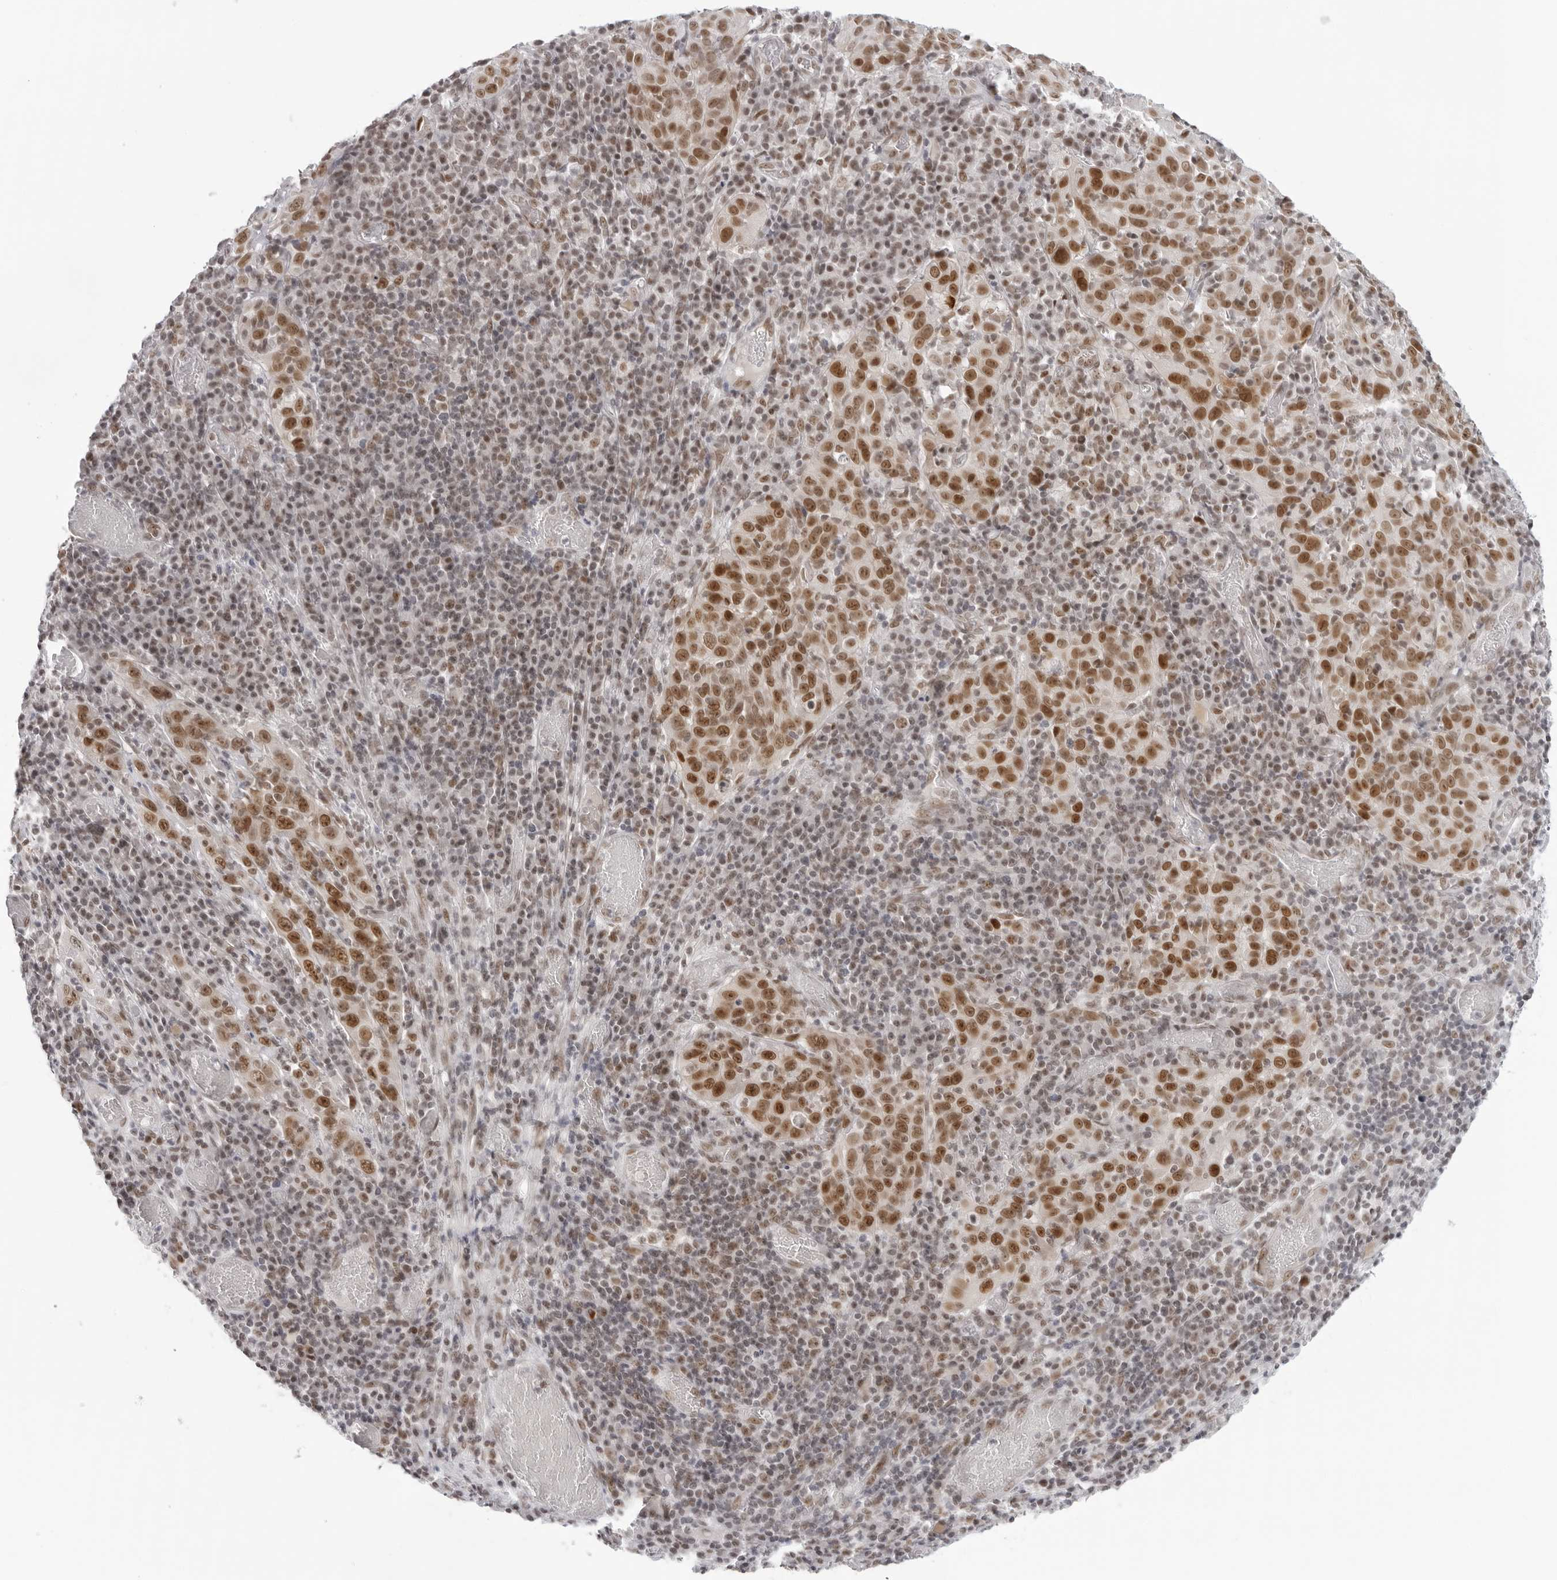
{"staining": {"intensity": "strong", "quantity": "25%-75%", "location": "nuclear"}, "tissue": "cervical cancer", "cell_type": "Tumor cells", "image_type": "cancer", "snomed": [{"axis": "morphology", "description": "Squamous cell carcinoma, NOS"}, {"axis": "topography", "description": "Cervix"}], "caption": "IHC of cervical cancer (squamous cell carcinoma) exhibits high levels of strong nuclear positivity in approximately 25%-75% of tumor cells.", "gene": "FOXK2", "patient": {"sex": "female", "age": 46}}